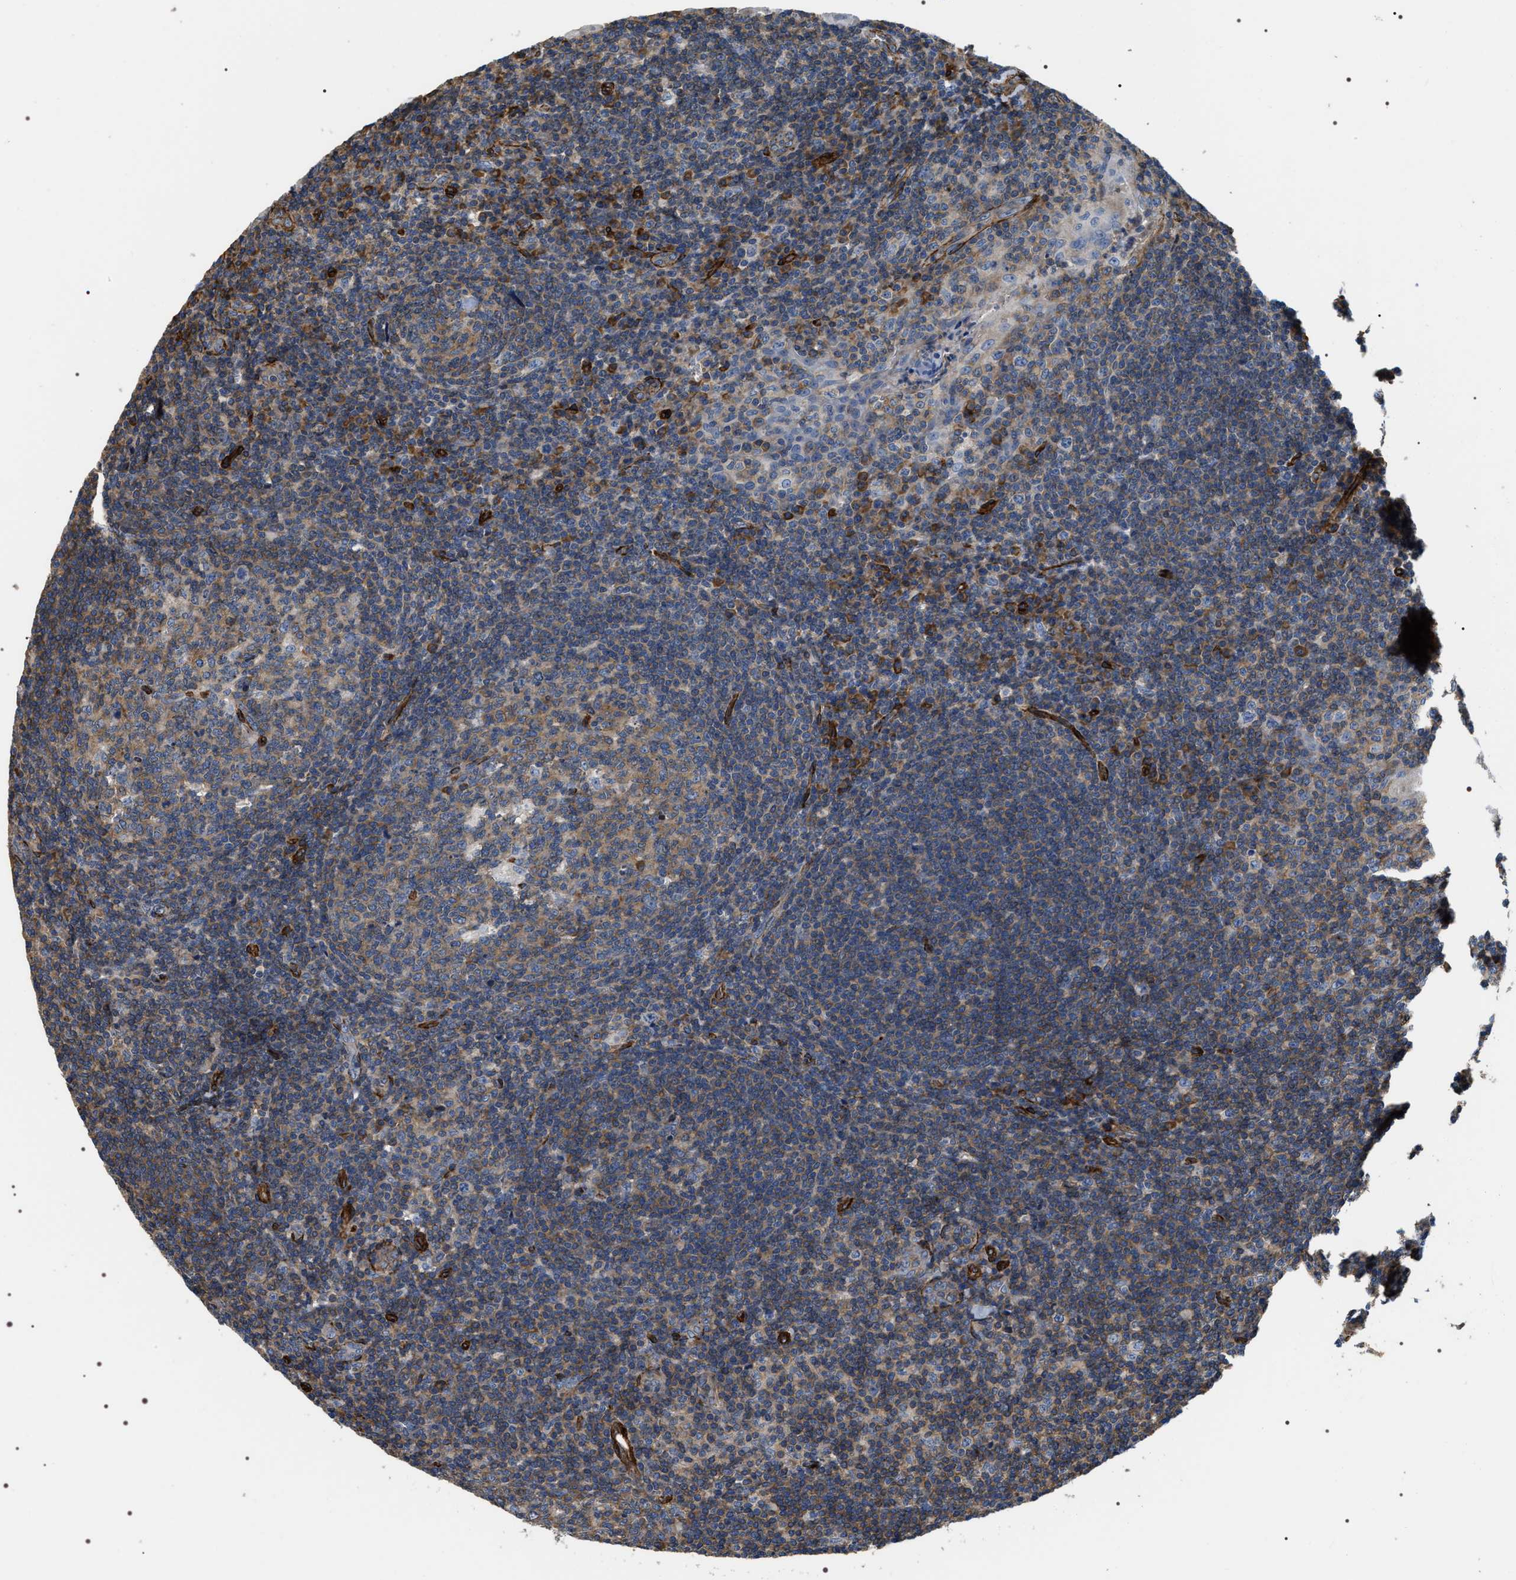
{"staining": {"intensity": "moderate", "quantity": ">75%", "location": "cytoplasmic/membranous"}, "tissue": "tonsil", "cell_type": "Germinal center cells", "image_type": "normal", "snomed": [{"axis": "morphology", "description": "Normal tissue, NOS"}, {"axis": "topography", "description": "Tonsil"}], "caption": "Human tonsil stained with a brown dye demonstrates moderate cytoplasmic/membranous positive staining in approximately >75% of germinal center cells.", "gene": "ZC3HAV1L", "patient": {"sex": "male", "age": 37}}